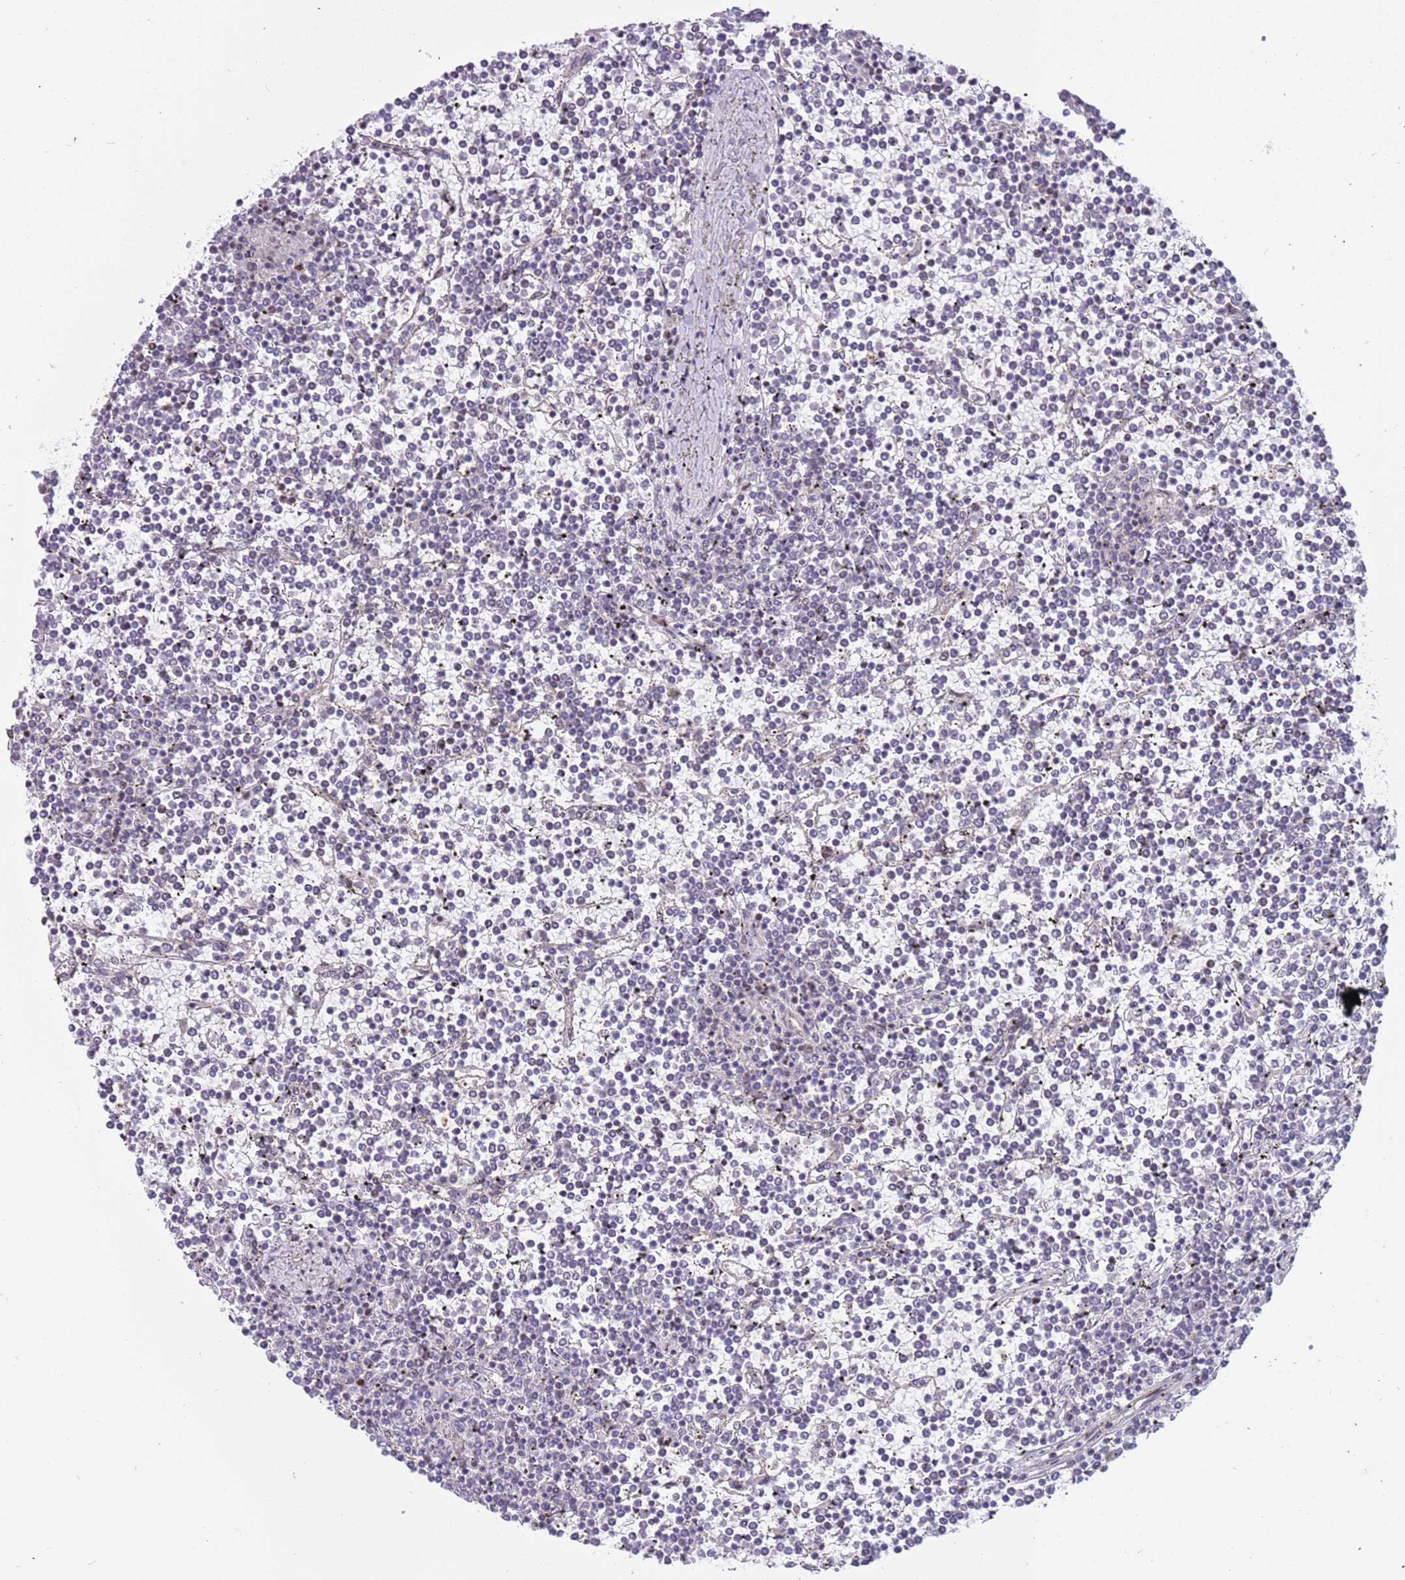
{"staining": {"intensity": "negative", "quantity": "none", "location": "none"}, "tissue": "lymphoma", "cell_type": "Tumor cells", "image_type": "cancer", "snomed": [{"axis": "morphology", "description": "Malignant lymphoma, non-Hodgkin's type, Low grade"}, {"axis": "topography", "description": "Spleen"}], "caption": "This histopathology image is of lymphoma stained with IHC to label a protein in brown with the nuclei are counter-stained blue. There is no expression in tumor cells.", "gene": "LRMDA", "patient": {"sex": "female", "age": 19}}